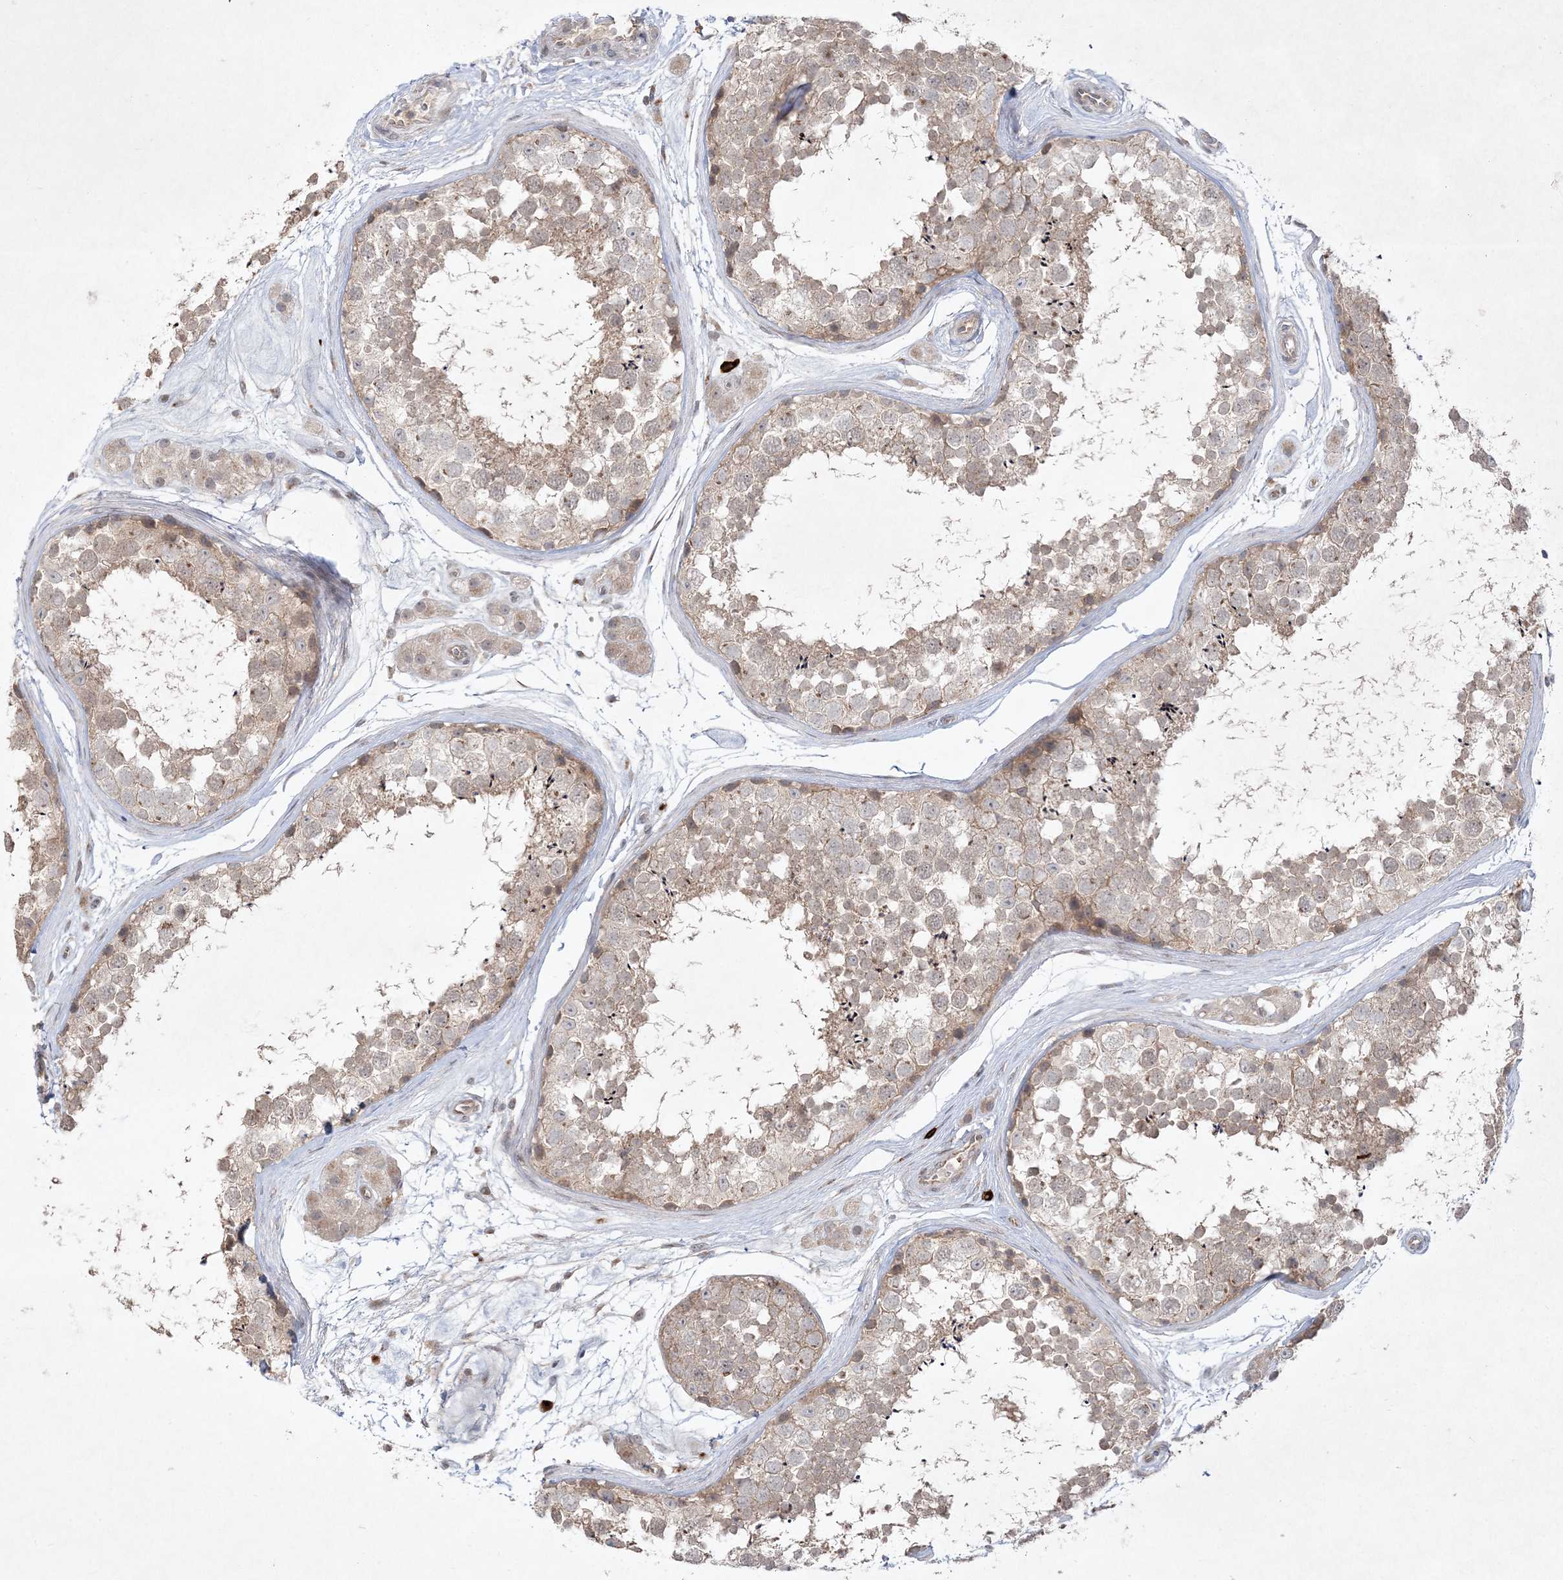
{"staining": {"intensity": "weak", "quantity": "25%-75%", "location": "cytoplasmic/membranous"}, "tissue": "testis", "cell_type": "Cells in seminiferous ducts", "image_type": "normal", "snomed": [{"axis": "morphology", "description": "Normal tissue, NOS"}, {"axis": "topography", "description": "Testis"}], "caption": "A low amount of weak cytoplasmic/membranous expression is seen in approximately 25%-75% of cells in seminiferous ducts in unremarkable testis.", "gene": "CLNK", "patient": {"sex": "male", "age": 56}}